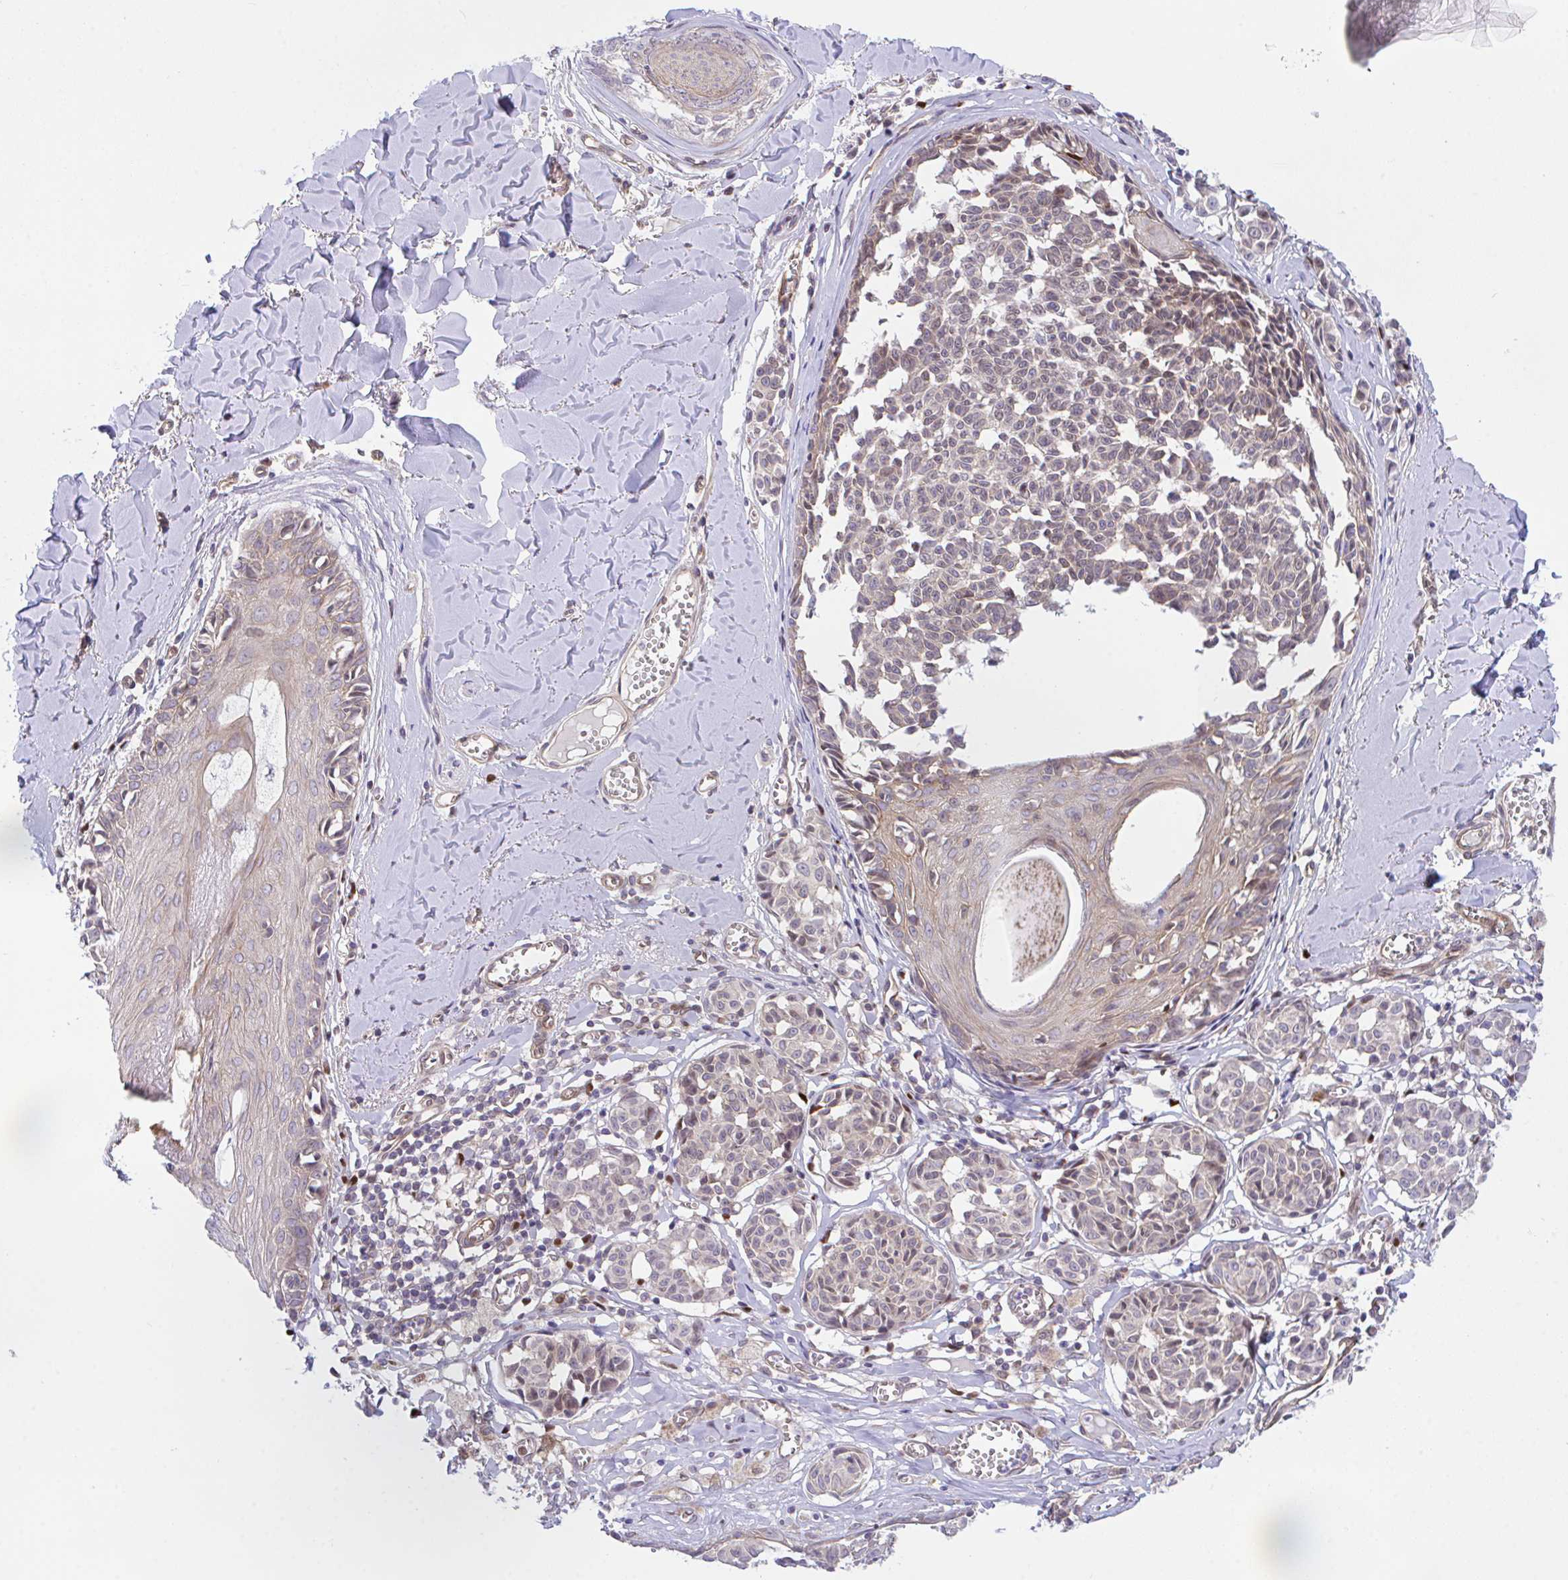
{"staining": {"intensity": "negative", "quantity": "none", "location": "none"}, "tissue": "melanoma", "cell_type": "Tumor cells", "image_type": "cancer", "snomed": [{"axis": "morphology", "description": "Malignant melanoma, NOS"}, {"axis": "topography", "description": "Skin"}], "caption": "Tumor cells show no significant positivity in melanoma.", "gene": "ZBED3", "patient": {"sex": "female", "age": 43}}